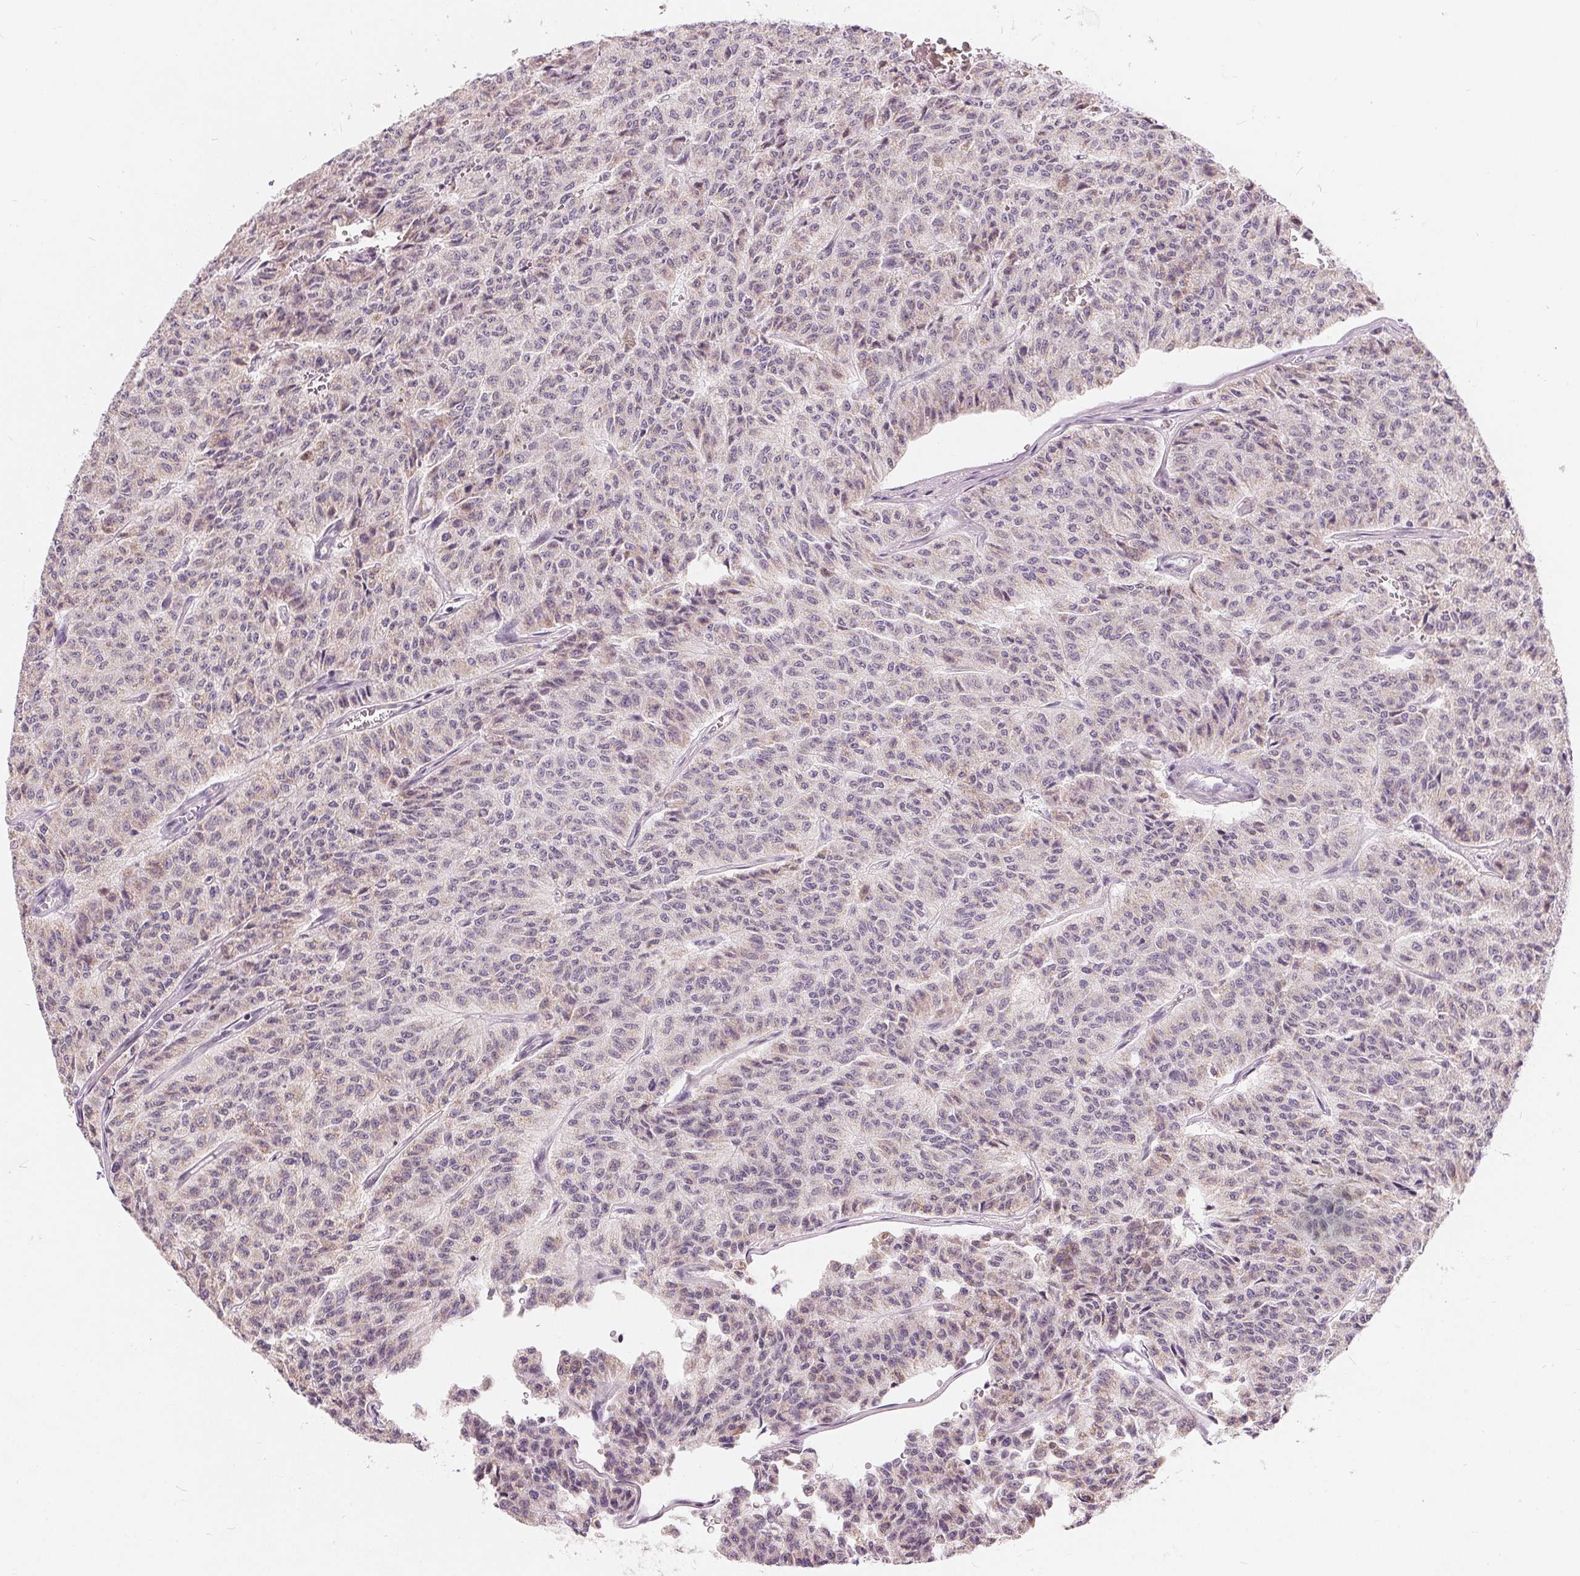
{"staining": {"intensity": "weak", "quantity": "25%-75%", "location": "cytoplasmic/membranous"}, "tissue": "carcinoid", "cell_type": "Tumor cells", "image_type": "cancer", "snomed": [{"axis": "morphology", "description": "Carcinoid, malignant, NOS"}, {"axis": "topography", "description": "Lung"}], "caption": "Tumor cells demonstrate low levels of weak cytoplasmic/membranous positivity in about 25%-75% of cells in human carcinoid (malignant).", "gene": "TRIM60", "patient": {"sex": "male", "age": 71}}